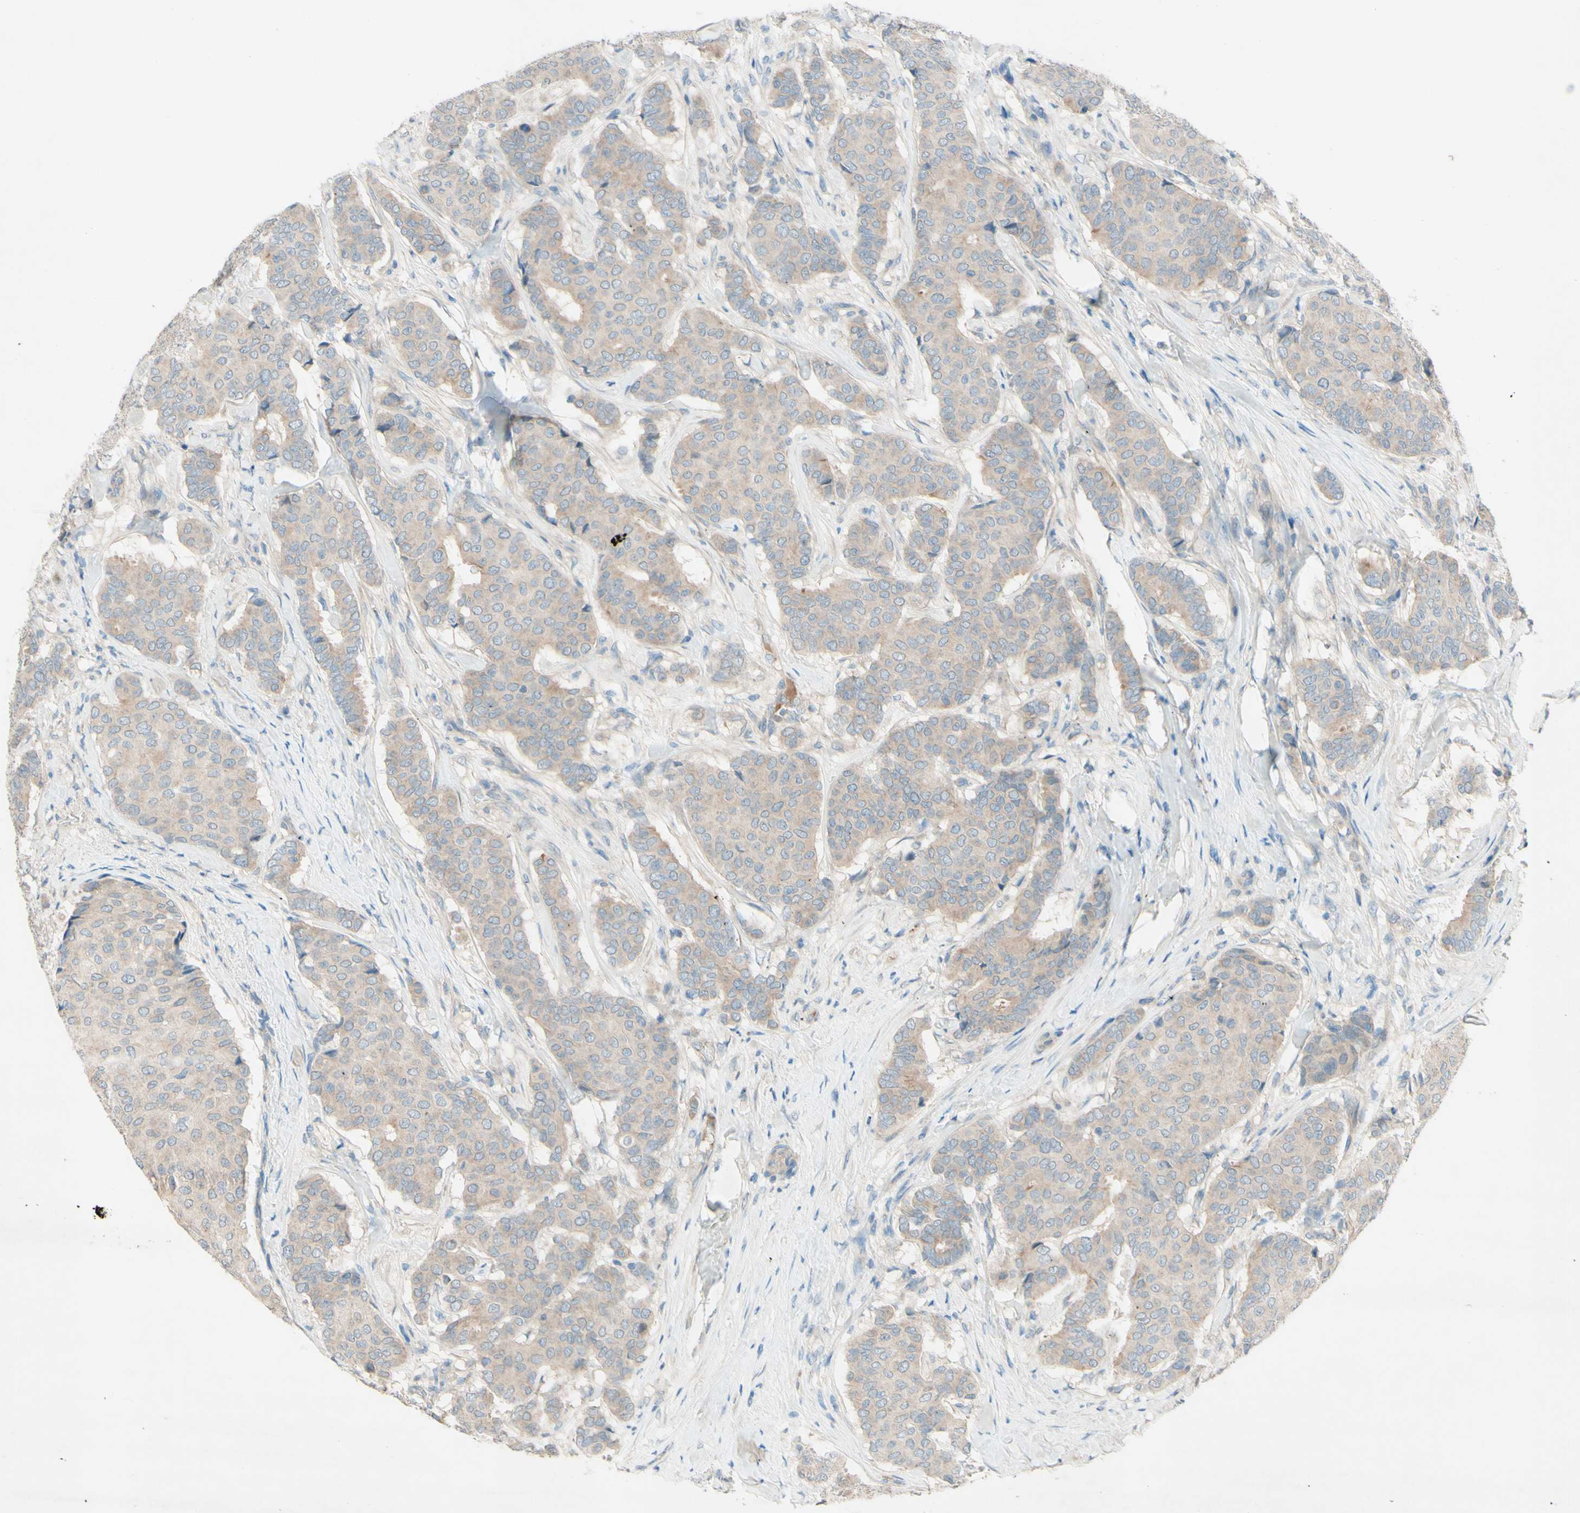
{"staining": {"intensity": "weak", "quantity": ">75%", "location": "cytoplasmic/membranous"}, "tissue": "breast cancer", "cell_type": "Tumor cells", "image_type": "cancer", "snomed": [{"axis": "morphology", "description": "Duct carcinoma"}, {"axis": "topography", "description": "Breast"}], "caption": "This photomicrograph shows immunohistochemistry (IHC) staining of breast cancer (infiltrating ductal carcinoma), with low weak cytoplasmic/membranous positivity in approximately >75% of tumor cells.", "gene": "IL2", "patient": {"sex": "female", "age": 75}}